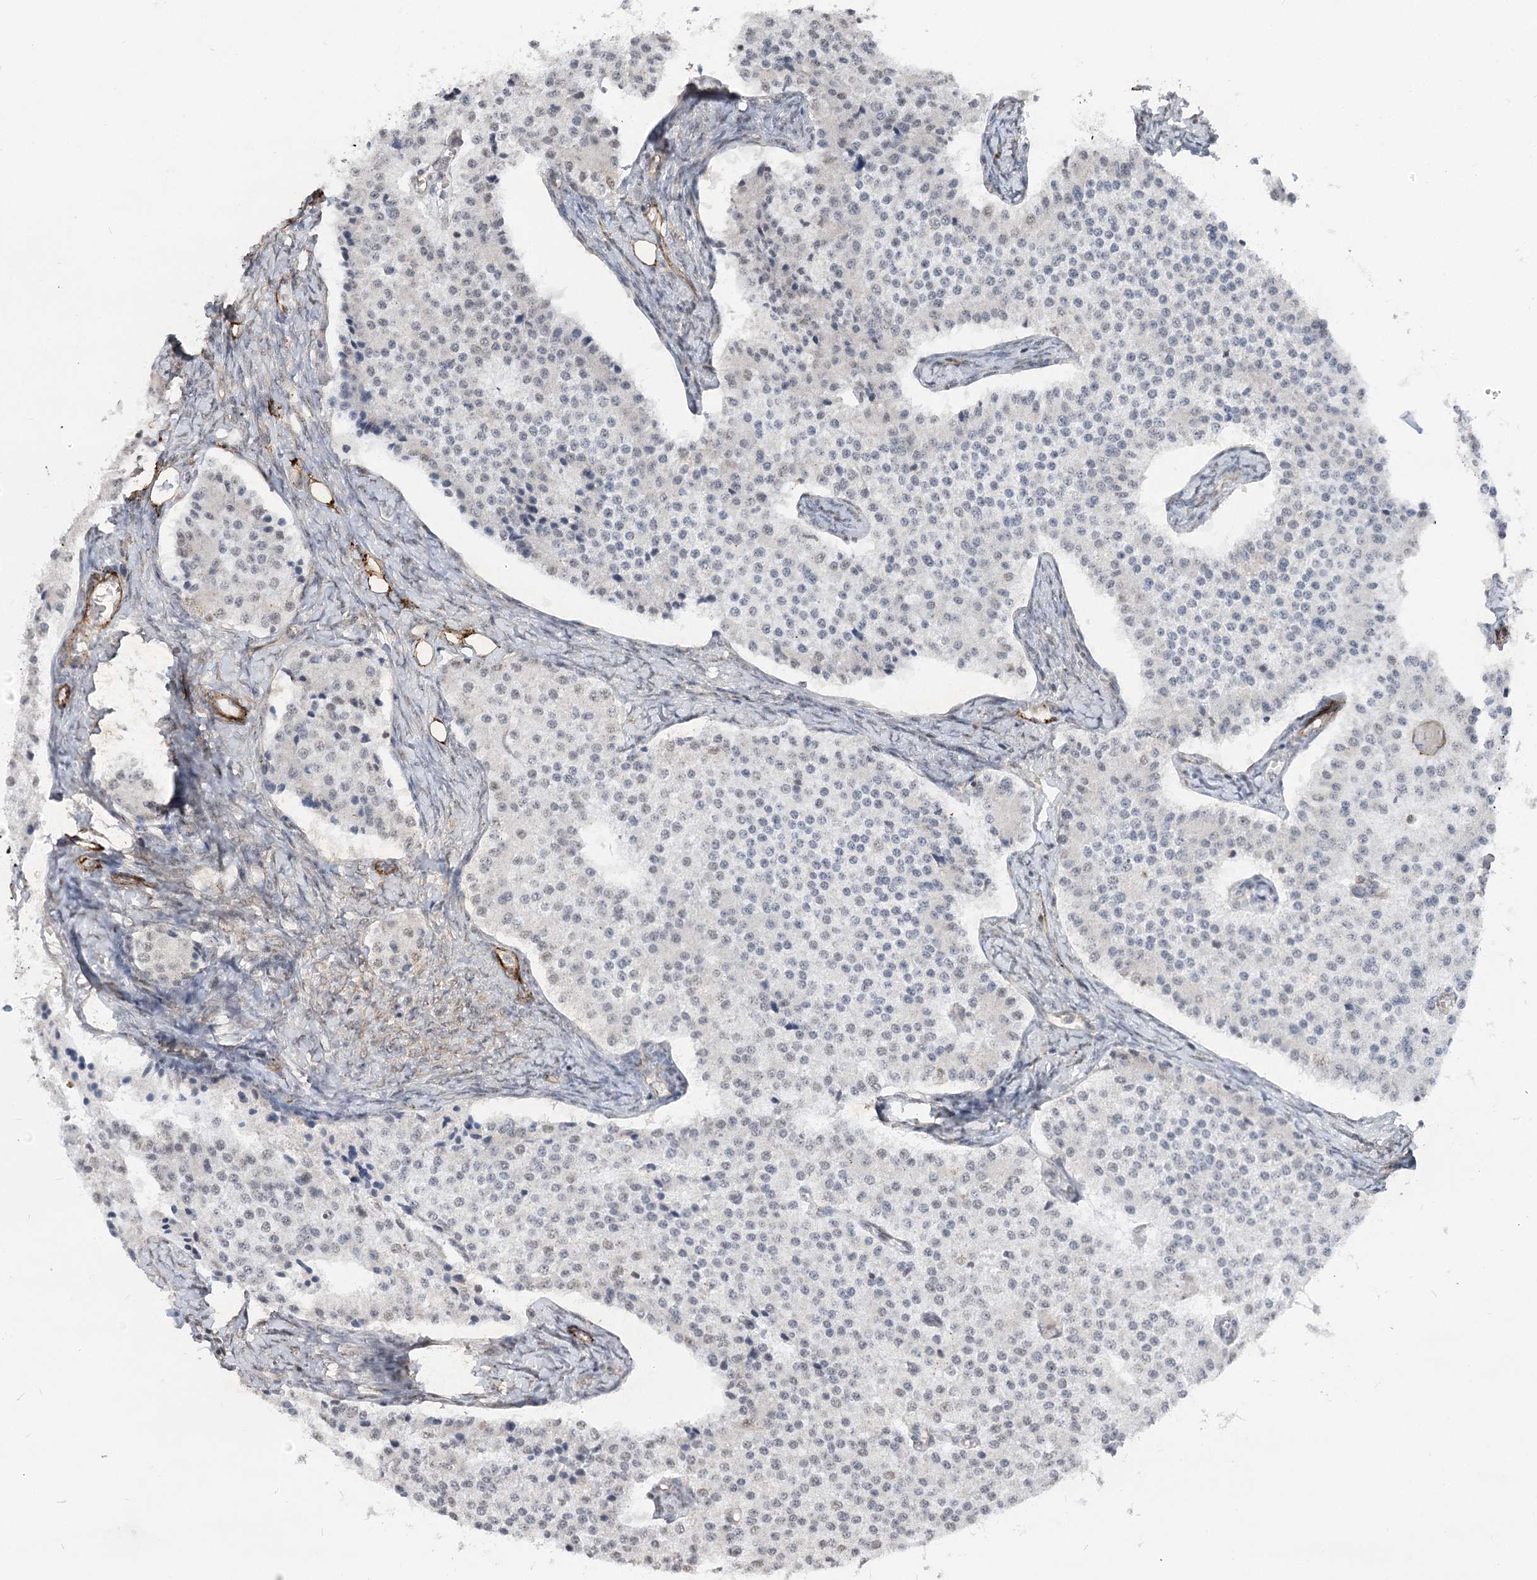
{"staining": {"intensity": "negative", "quantity": "none", "location": "none"}, "tissue": "carcinoid", "cell_type": "Tumor cells", "image_type": "cancer", "snomed": [{"axis": "morphology", "description": "Carcinoid, malignant, NOS"}, {"axis": "topography", "description": "Colon"}], "caption": "Immunohistochemistry micrograph of human carcinoid stained for a protein (brown), which exhibits no positivity in tumor cells.", "gene": "GNL3L", "patient": {"sex": "female", "age": 52}}